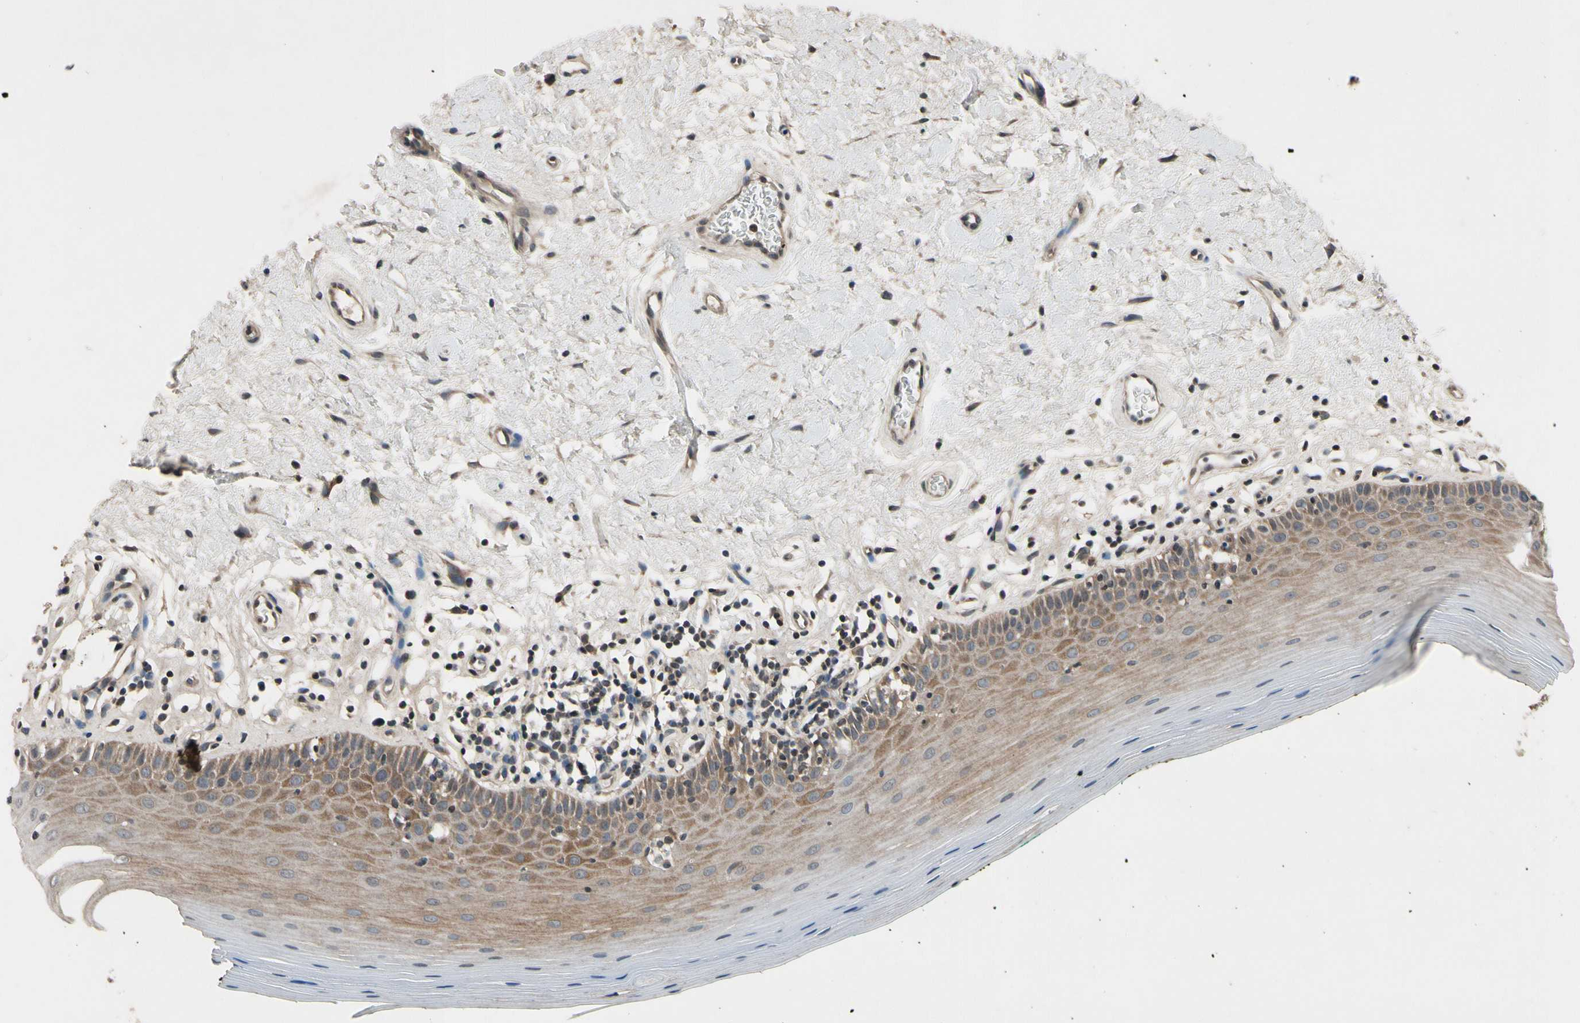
{"staining": {"intensity": "moderate", "quantity": ">75%", "location": "cytoplasmic/membranous"}, "tissue": "oral mucosa", "cell_type": "Squamous epithelial cells", "image_type": "normal", "snomed": [{"axis": "morphology", "description": "Normal tissue, NOS"}, {"axis": "topography", "description": "Skeletal muscle"}, {"axis": "topography", "description": "Oral tissue"}], "caption": "The image shows immunohistochemical staining of benign oral mucosa. There is moderate cytoplasmic/membranous staining is seen in approximately >75% of squamous epithelial cells.", "gene": "MBTPS2", "patient": {"sex": "male", "age": 58}}